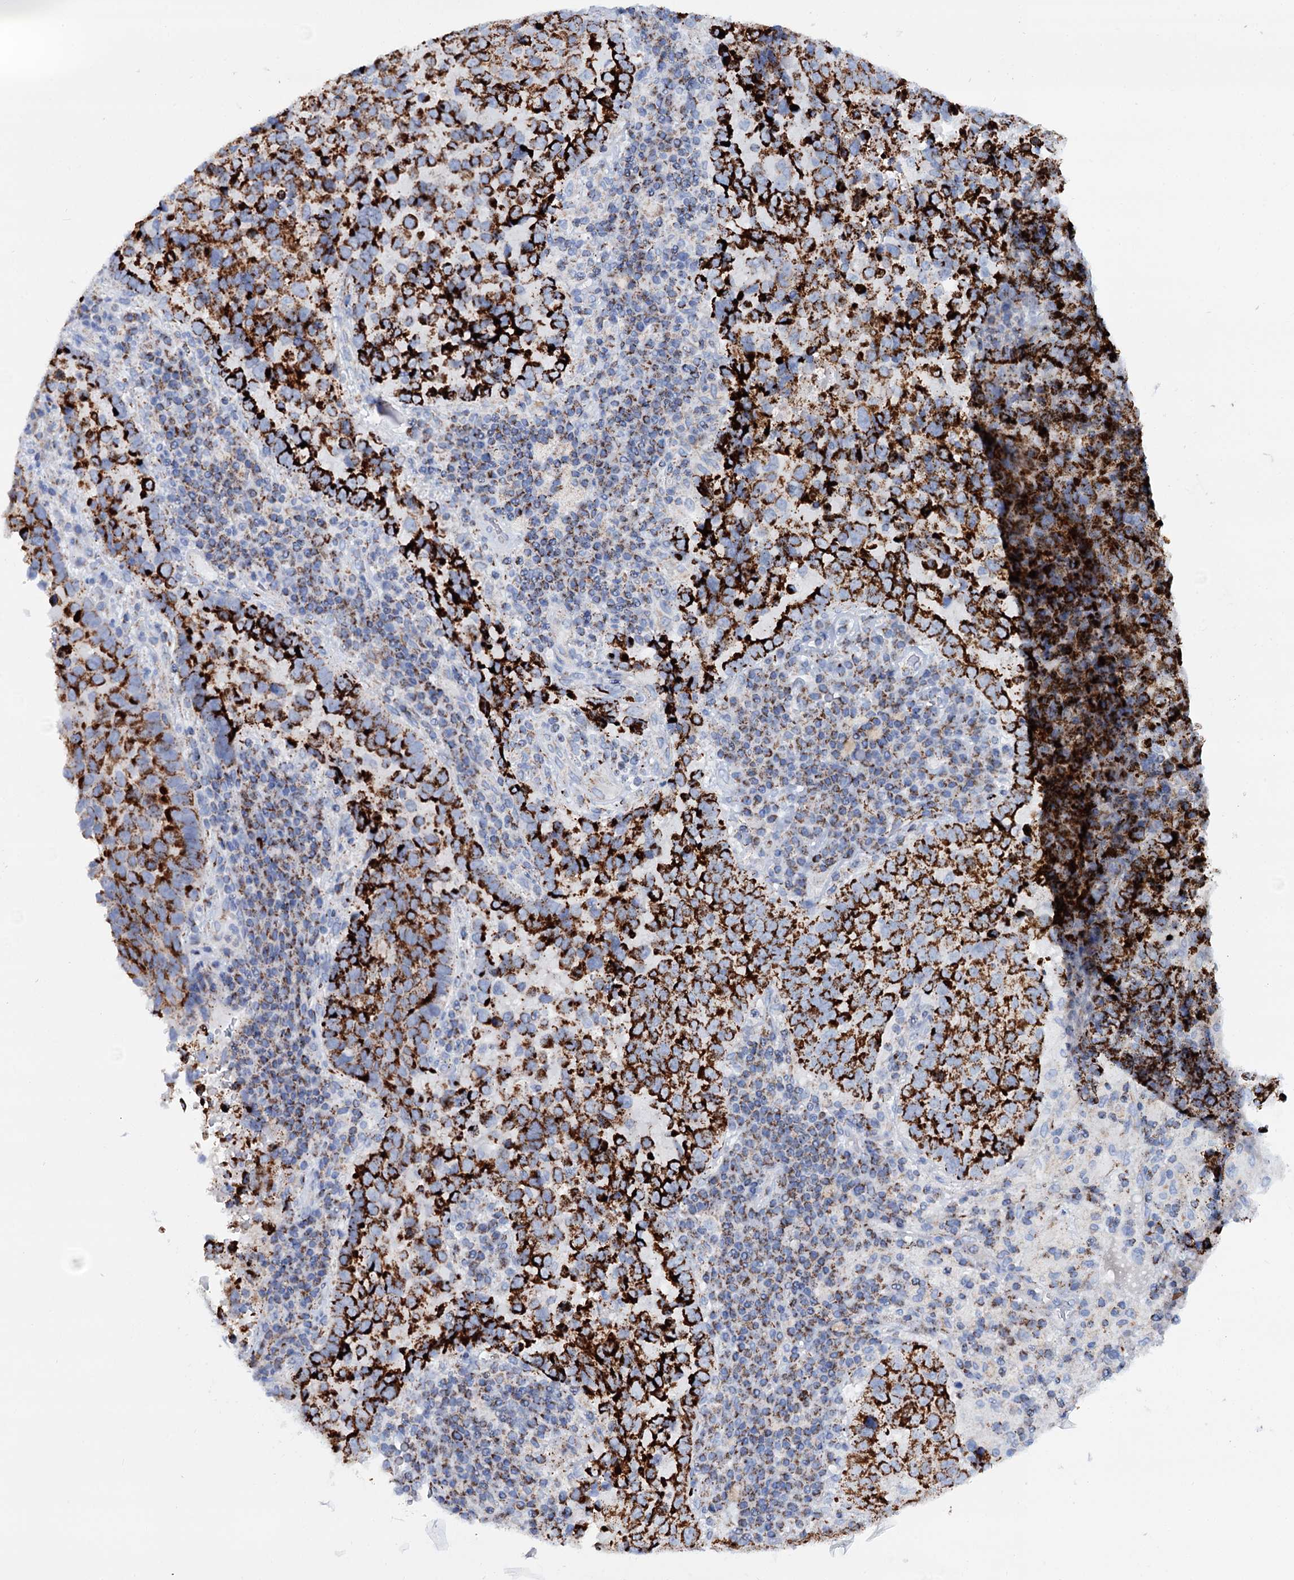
{"staining": {"intensity": "strong", "quantity": ">75%", "location": "cytoplasmic/membranous"}, "tissue": "lung cancer", "cell_type": "Tumor cells", "image_type": "cancer", "snomed": [{"axis": "morphology", "description": "Squamous cell carcinoma, NOS"}, {"axis": "topography", "description": "Lung"}], "caption": "Immunohistochemistry (IHC) of lung cancer (squamous cell carcinoma) shows high levels of strong cytoplasmic/membranous staining in approximately >75% of tumor cells.", "gene": "UBASH3B", "patient": {"sex": "male", "age": 73}}